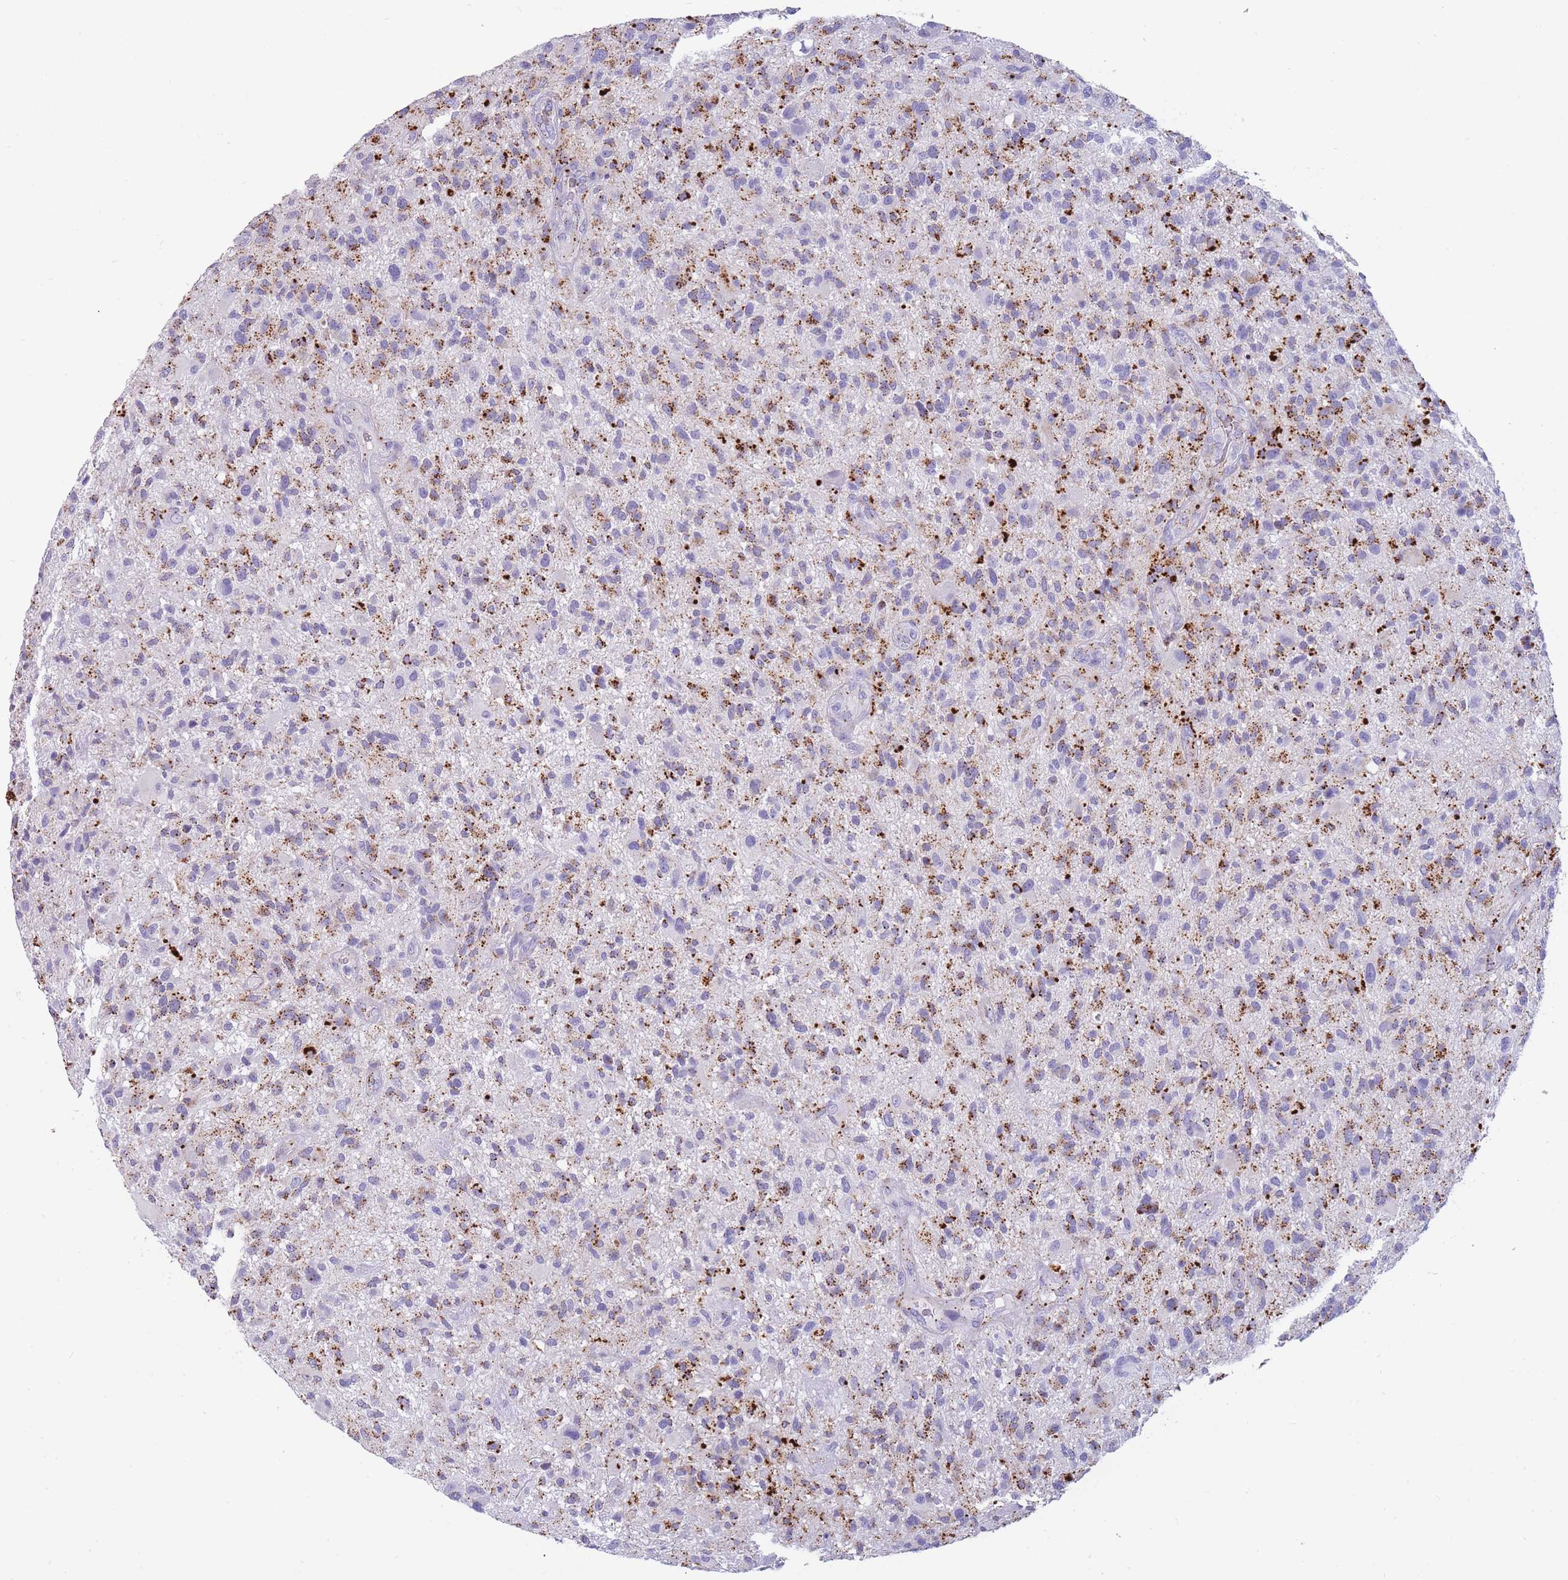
{"staining": {"intensity": "strong", "quantity": "25%-75%", "location": "cytoplasmic/membranous"}, "tissue": "glioma", "cell_type": "Tumor cells", "image_type": "cancer", "snomed": [{"axis": "morphology", "description": "Glioma, malignant, High grade"}, {"axis": "topography", "description": "Brain"}], "caption": "Immunohistochemistry histopathology image of neoplastic tissue: glioma stained using immunohistochemistry (IHC) demonstrates high levels of strong protein expression localized specifically in the cytoplasmic/membranous of tumor cells, appearing as a cytoplasmic/membranous brown color.", "gene": "GAA", "patient": {"sex": "male", "age": 47}}